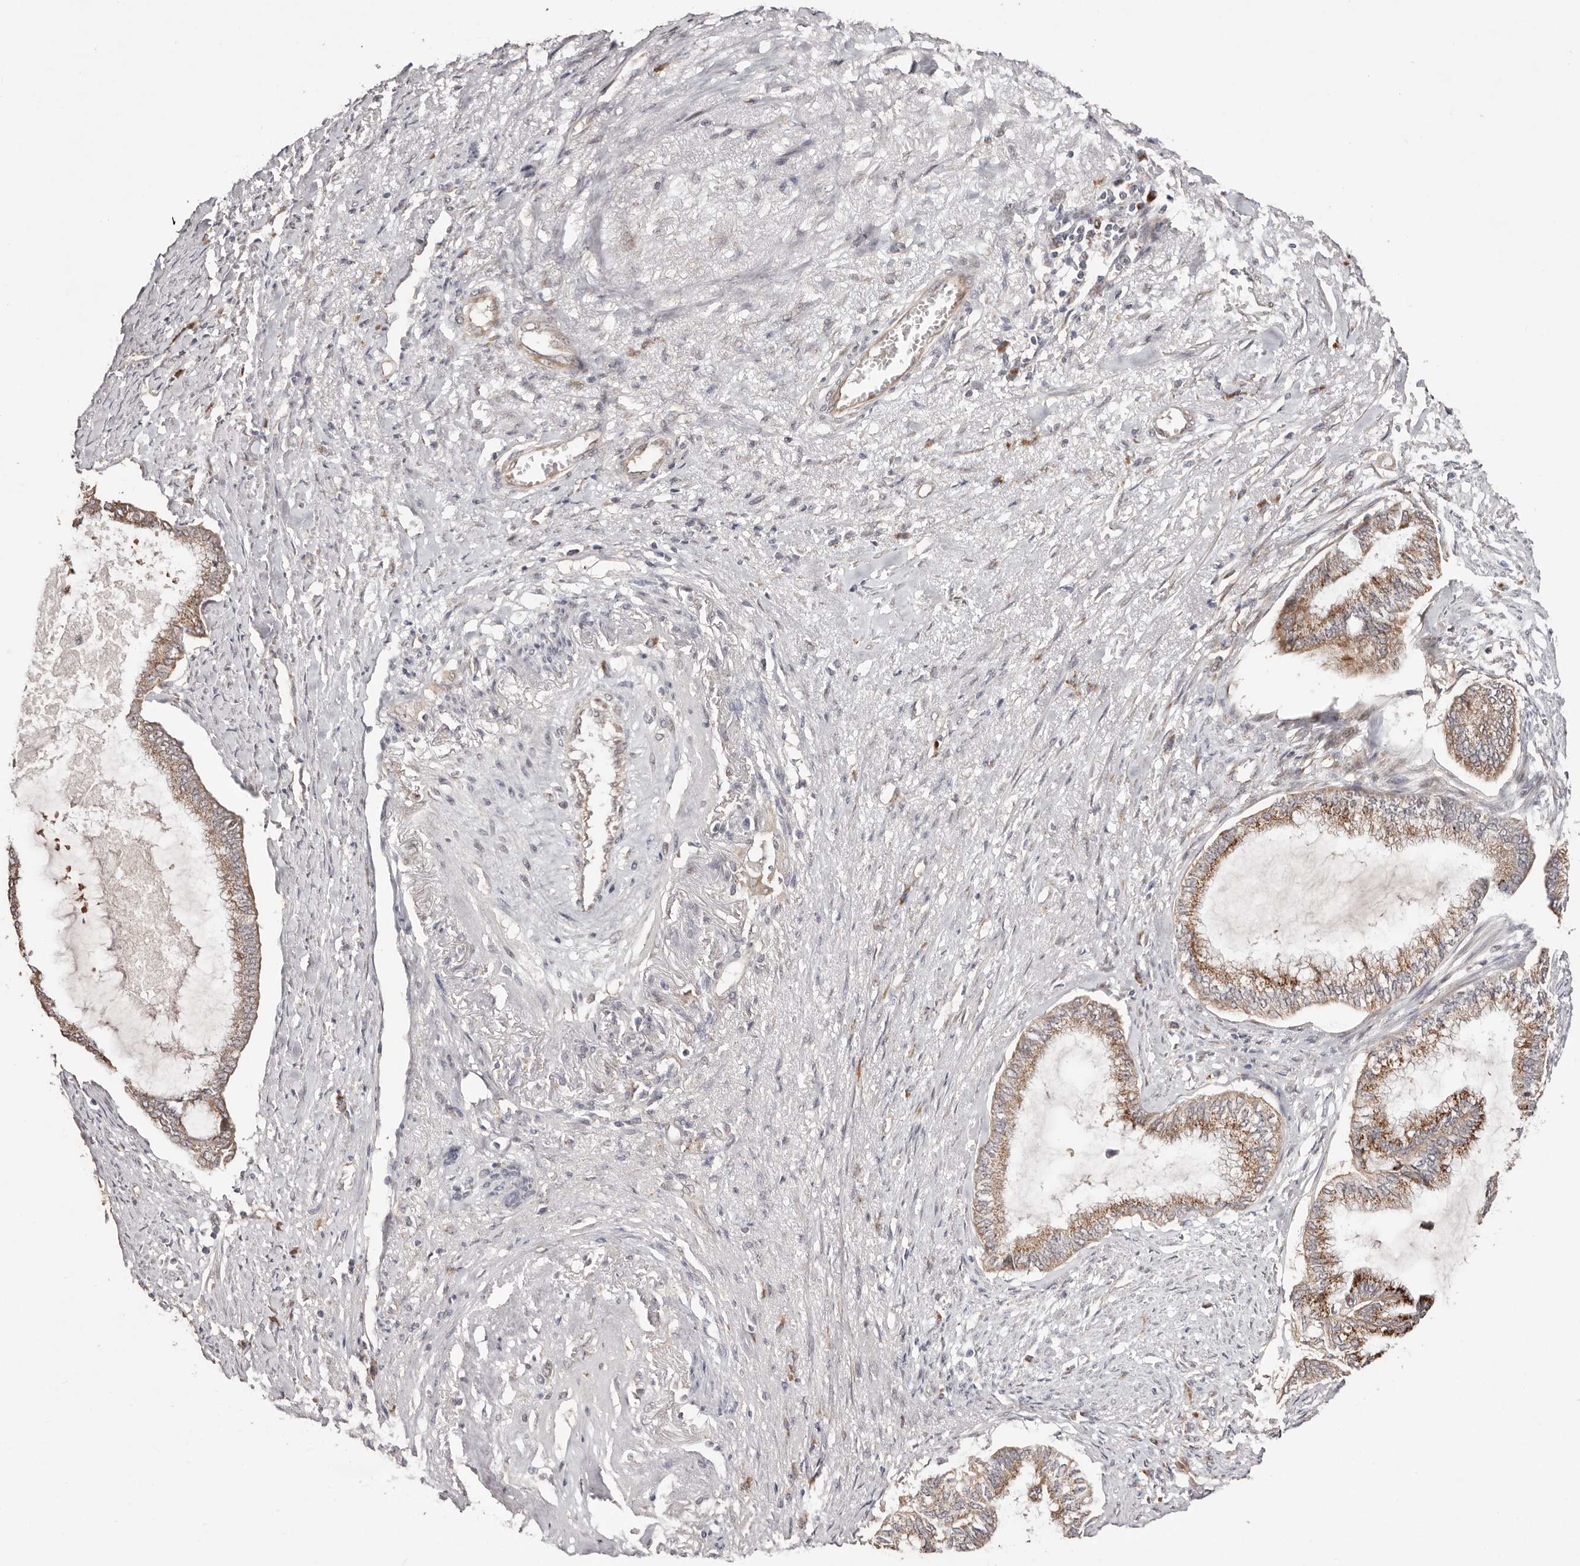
{"staining": {"intensity": "strong", "quantity": ">75%", "location": "cytoplasmic/membranous"}, "tissue": "endometrial cancer", "cell_type": "Tumor cells", "image_type": "cancer", "snomed": [{"axis": "morphology", "description": "Adenocarcinoma, NOS"}, {"axis": "topography", "description": "Endometrium"}], "caption": "Endometrial cancer stained with IHC reveals strong cytoplasmic/membranous expression in about >75% of tumor cells. (DAB = brown stain, brightfield microscopy at high magnification).", "gene": "EGR3", "patient": {"sex": "female", "age": 86}}